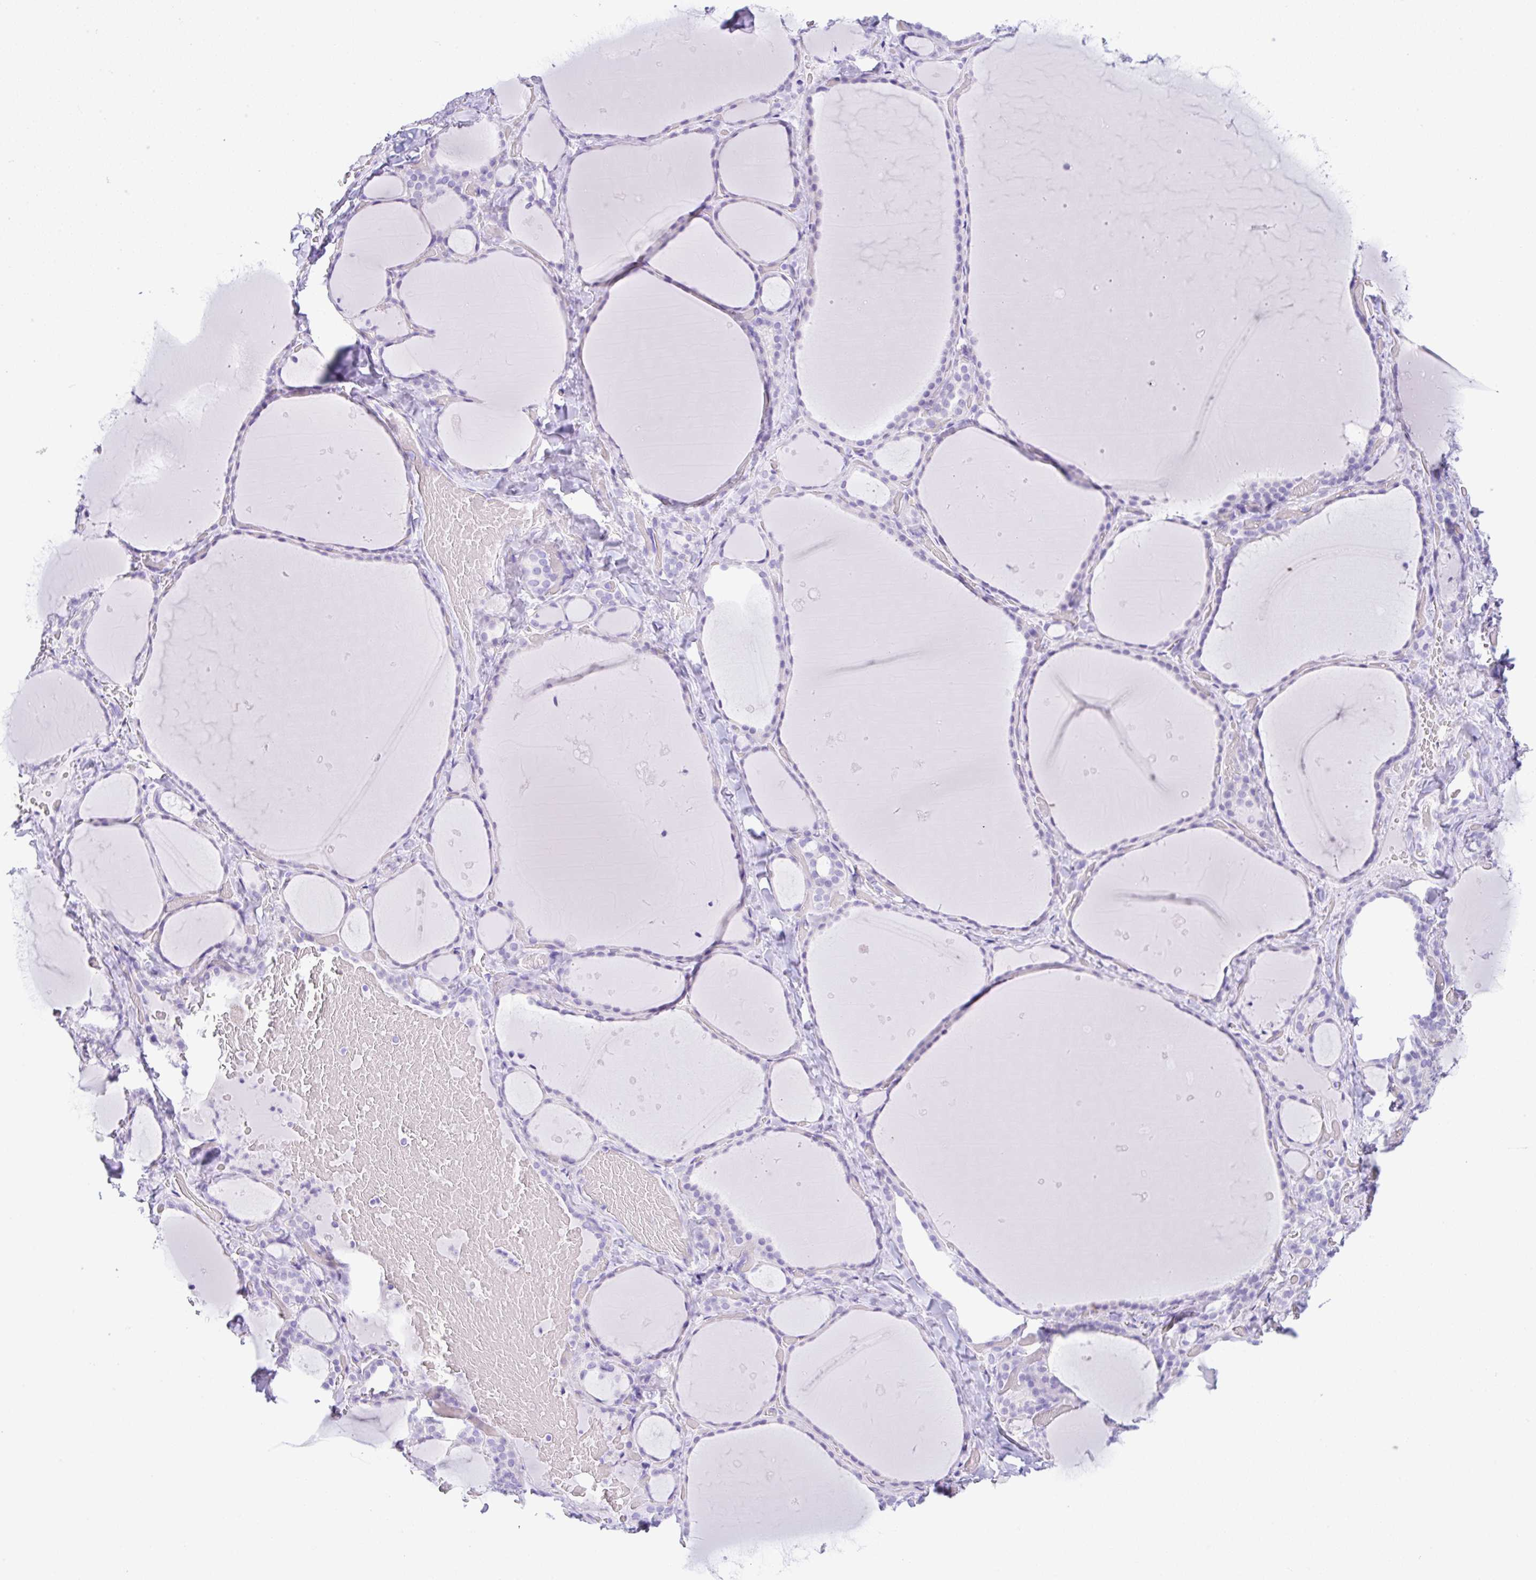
{"staining": {"intensity": "negative", "quantity": "none", "location": "none"}, "tissue": "thyroid gland", "cell_type": "Glandular cells", "image_type": "normal", "snomed": [{"axis": "morphology", "description": "Normal tissue, NOS"}, {"axis": "topography", "description": "Thyroid gland"}], "caption": "Immunohistochemistry of normal human thyroid gland reveals no expression in glandular cells.", "gene": "RRM2", "patient": {"sex": "female", "age": 36}}